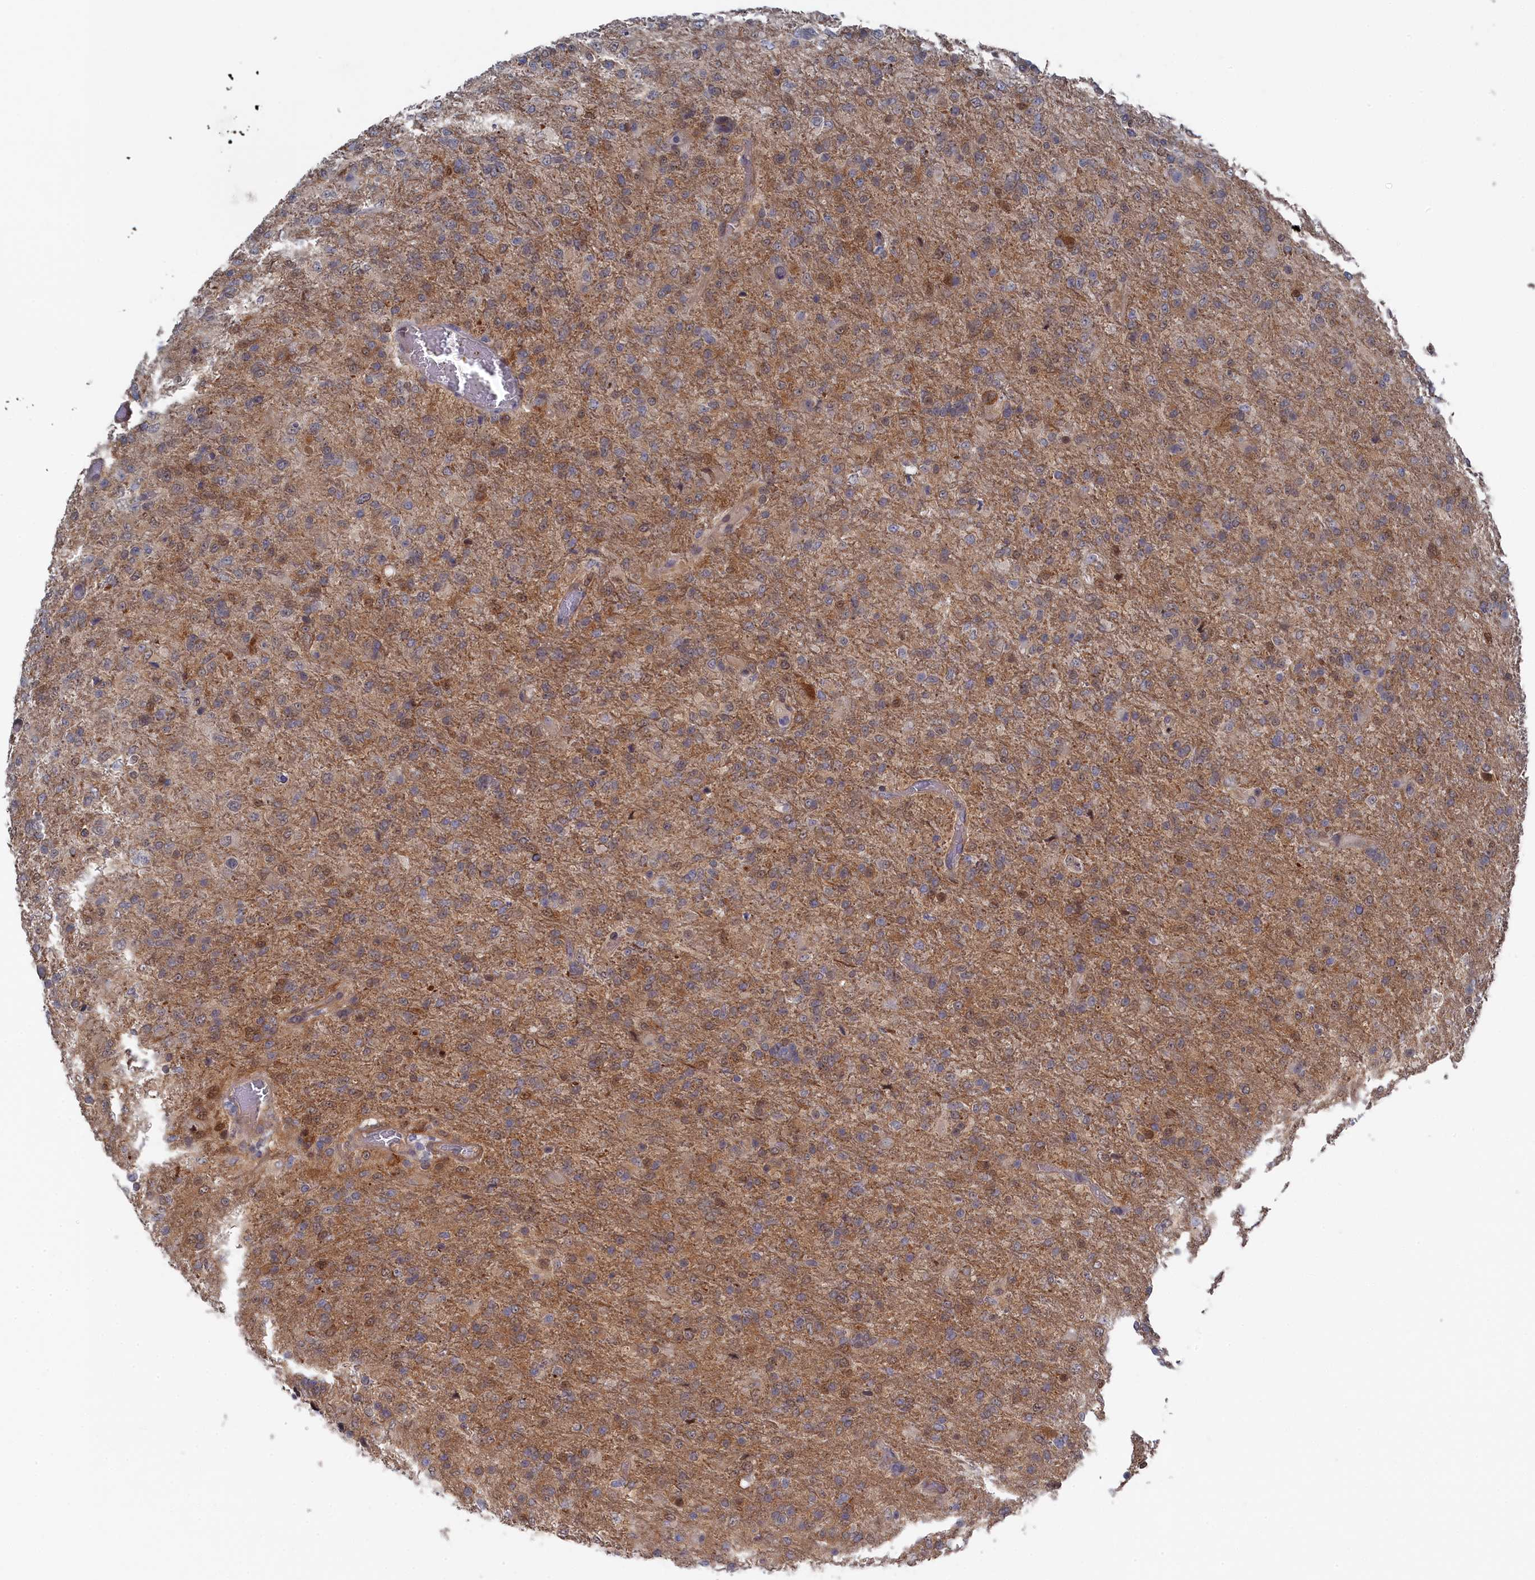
{"staining": {"intensity": "moderate", "quantity": "25%-75%", "location": "cytoplasmic/membranous"}, "tissue": "glioma", "cell_type": "Tumor cells", "image_type": "cancer", "snomed": [{"axis": "morphology", "description": "Glioma, malignant, High grade"}, {"axis": "topography", "description": "Brain"}], "caption": "This photomicrograph shows glioma stained with immunohistochemistry to label a protein in brown. The cytoplasmic/membranous of tumor cells show moderate positivity for the protein. Nuclei are counter-stained blue.", "gene": "IRGQ", "patient": {"sex": "female", "age": 74}}